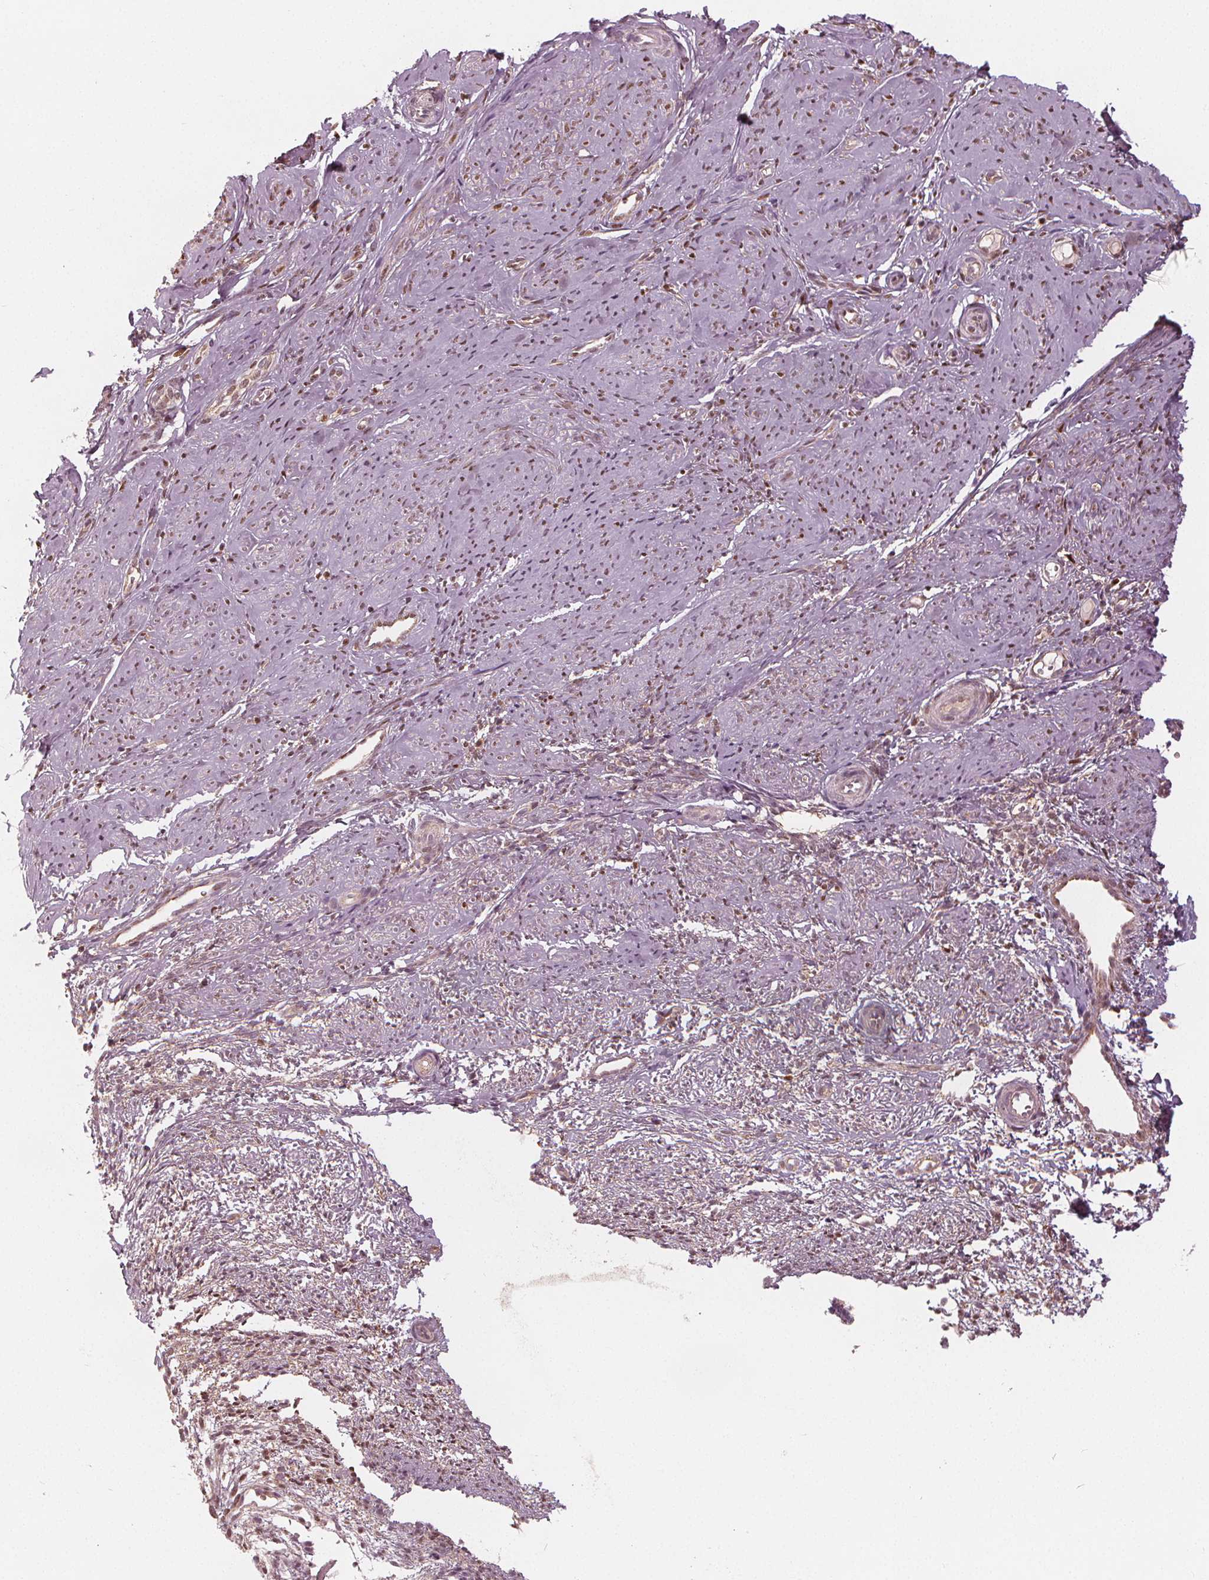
{"staining": {"intensity": "moderate", "quantity": ">75%", "location": "nuclear"}, "tissue": "smooth muscle", "cell_type": "Smooth muscle cells", "image_type": "normal", "snomed": [{"axis": "morphology", "description": "Normal tissue, NOS"}, {"axis": "topography", "description": "Smooth muscle"}], "caption": "A micrograph showing moderate nuclear staining in approximately >75% of smooth muscle cells in benign smooth muscle, as visualized by brown immunohistochemical staining.", "gene": "SQSTM1", "patient": {"sex": "female", "age": 48}}